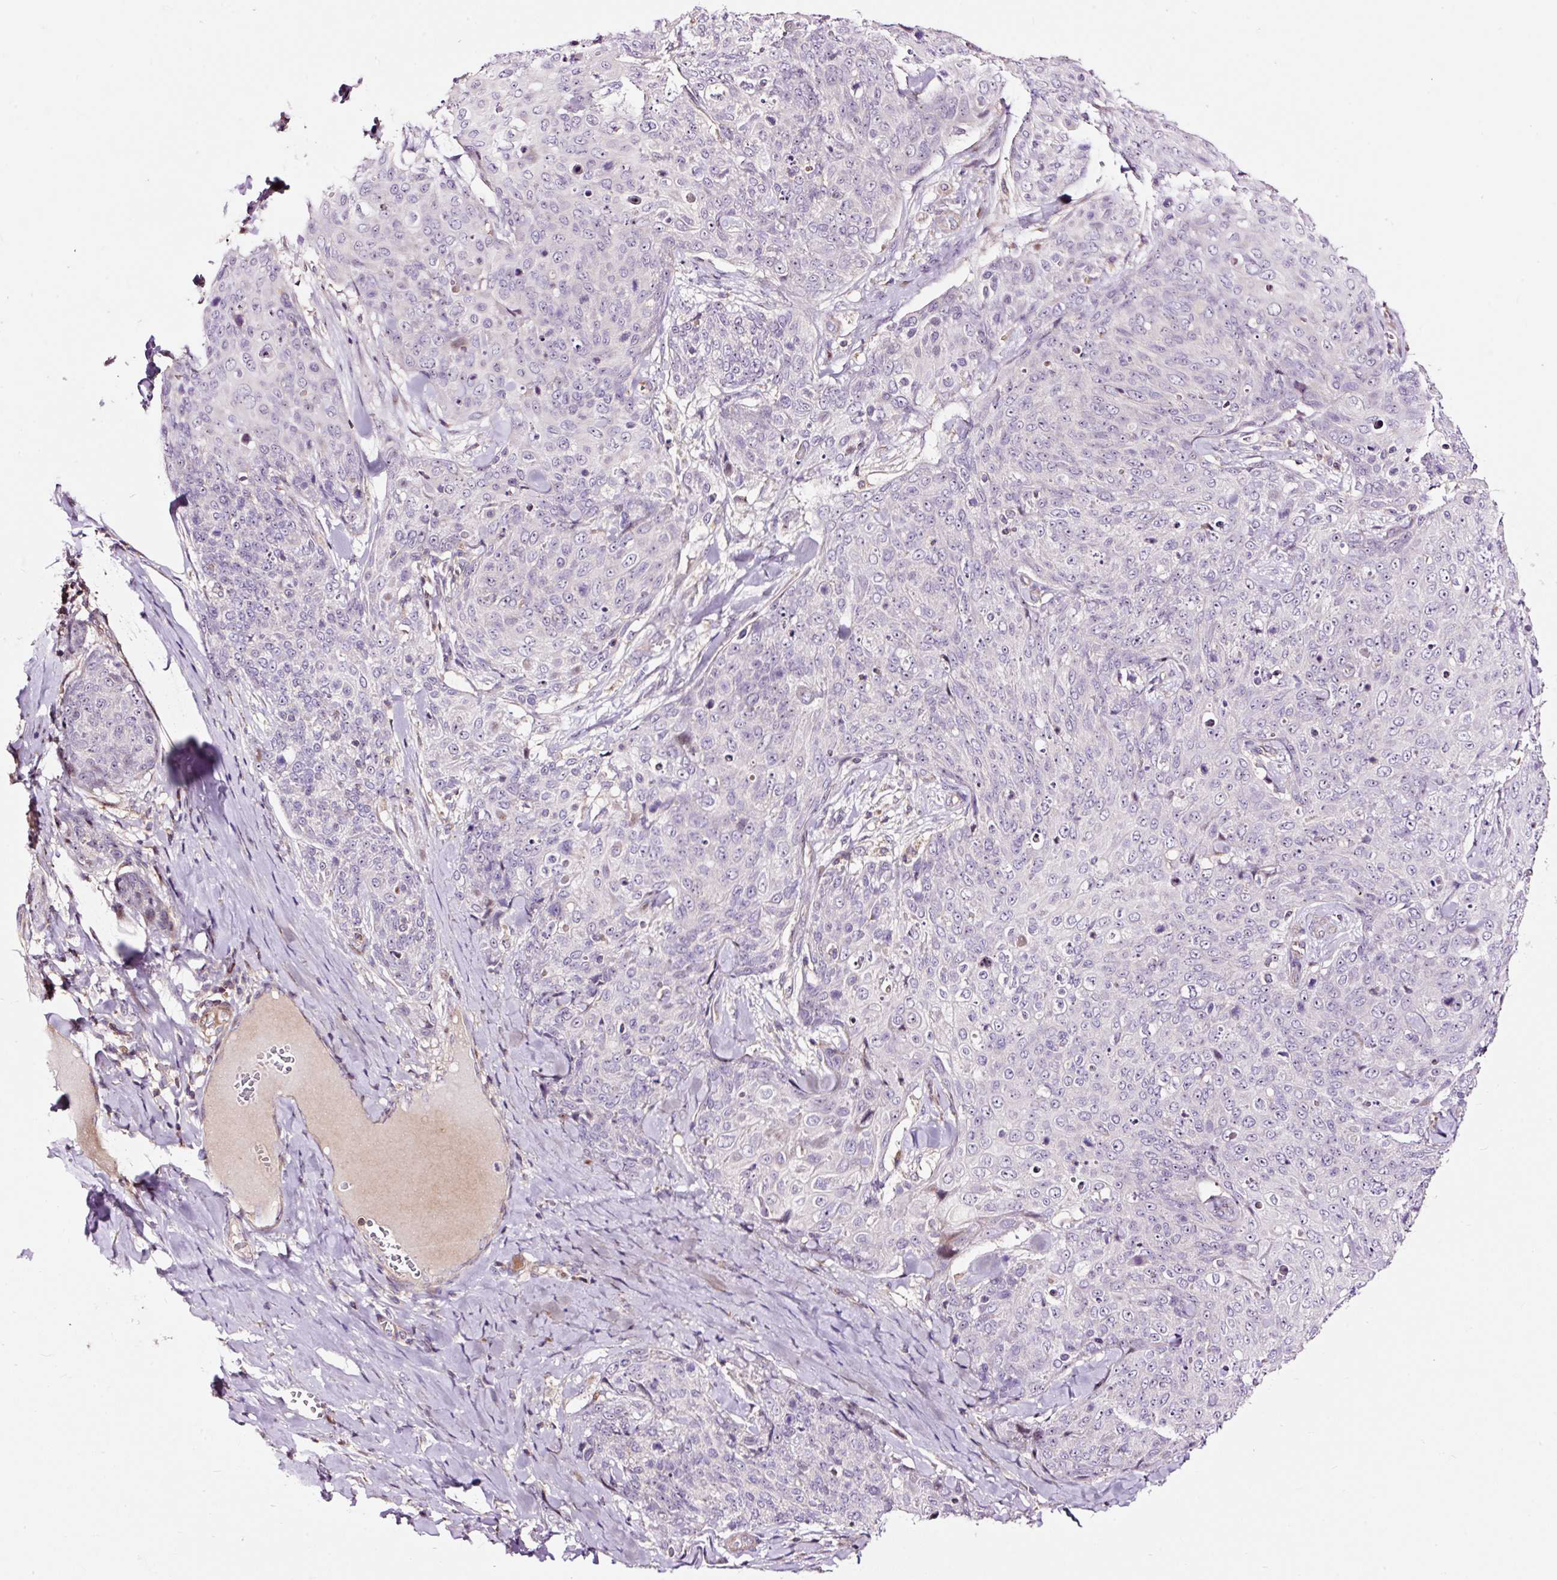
{"staining": {"intensity": "negative", "quantity": "none", "location": "none"}, "tissue": "skin cancer", "cell_type": "Tumor cells", "image_type": "cancer", "snomed": [{"axis": "morphology", "description": "Squamous cell carcinoma, NOS"}, {"axis": "topography", "description": "Skin"}, {"axis": "topography", "description": "Vulva"}], "caption": "Tumor cells are negative for protein expression in human skin cancer (squamous cell carcinoma).", "gene": "BOLA3", "patient": {"sex": "female", "age": 85}}